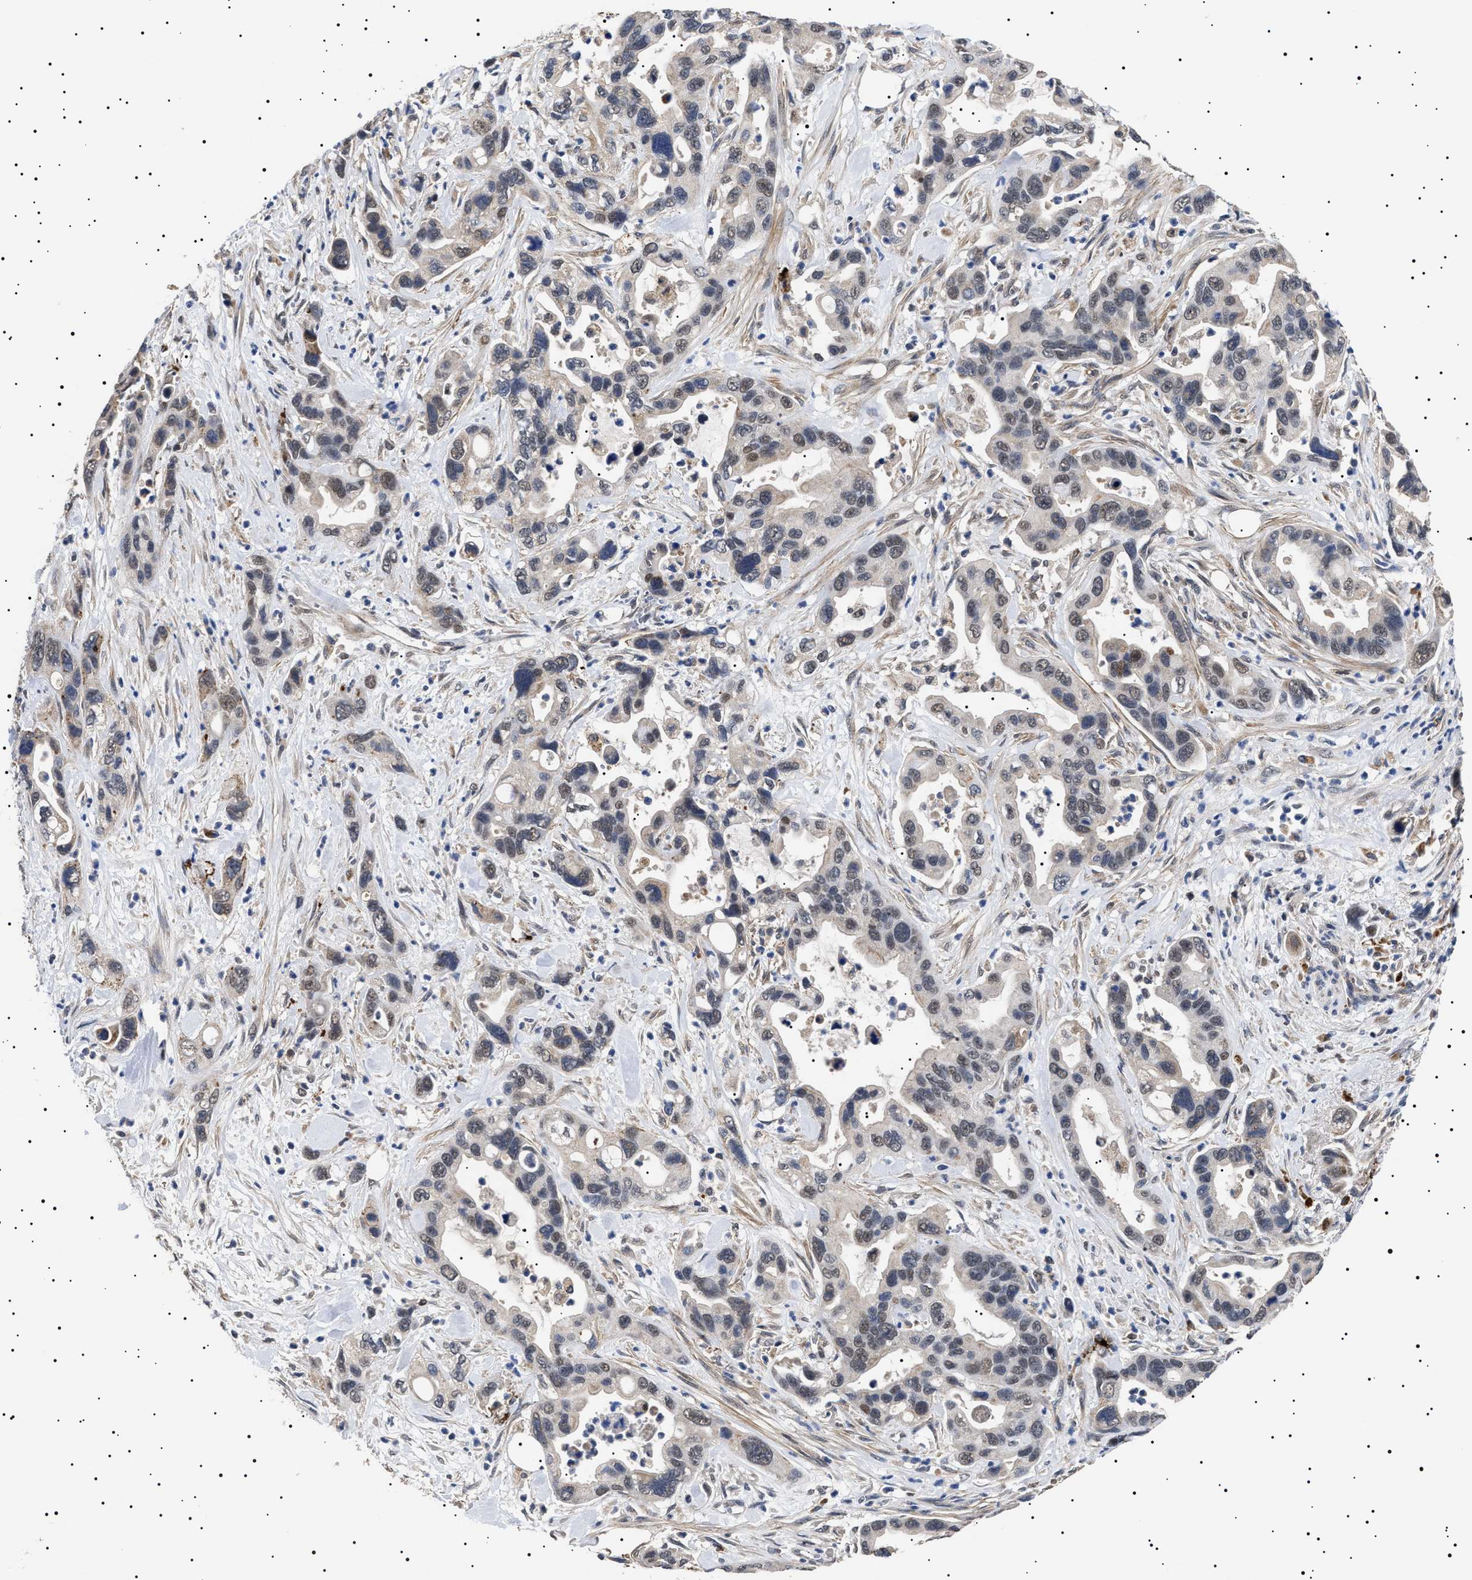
{"staining": {"intensity": "weak", "quantity": "<25%", "location": "cytoplasmic/membranous,nuclear"}, "tissue": "pancreatic cancer", "cell_type": "Tumor cells", "image_type": "cancer", "snomed": [{"axis": "morphology", "description": "Adenocarcinoma, NOS"}, {"axis": "topography", "description": "Pancreas"}], "caption": "Photomicrograph shows no protein positivity in tumor cells of pancreatic cancer tissue.", "gene": "RAB34", "patient": {"sex": "female", "age": 70}}